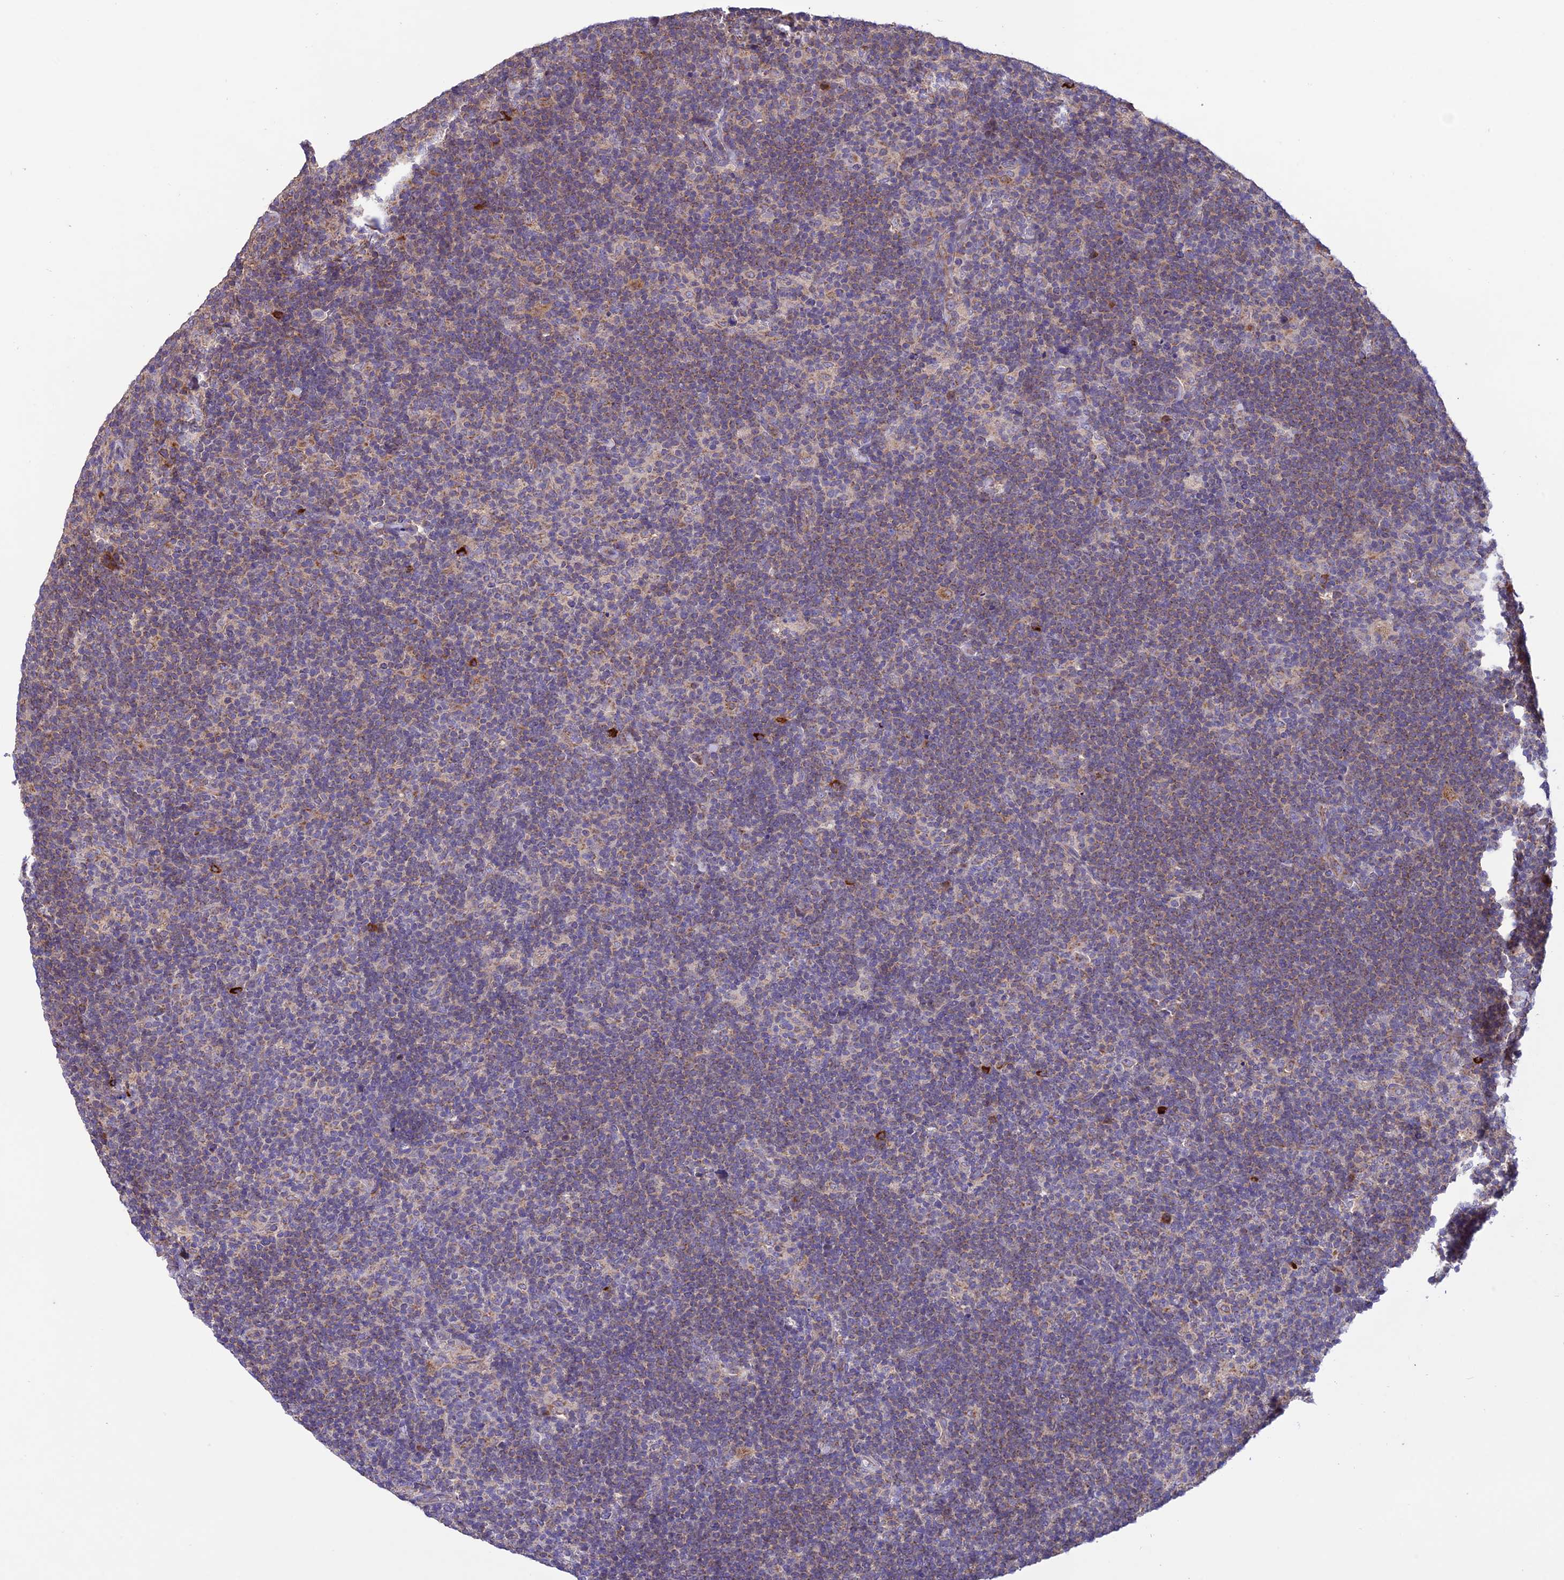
{"staining": {"intensity": "negative", "quantity": "none", "location": "none"}, "tissue": "lymphoma", "cell_type": "Tumor cells", "image_type": "cancer", "snomed": [{"axis": "morphology", "description": "Hodgkin's disease, NOS"}, {"axis": "topography", "description": "Lymph node"}], "caption": "An immunohistochemistry (IHC) micrograph of lymphoma is shown. There is no staining in tumor cells of lymphoma. The staining was performed using DAB (3,3'-diaminobenzidine) to visualize the protein expression in brown, while the nuclei were stained in blue with hematoxylin (Magnification: 20x).", "gene": "NDUFAF1", "patient": {"sex": "female", "age": 57}}